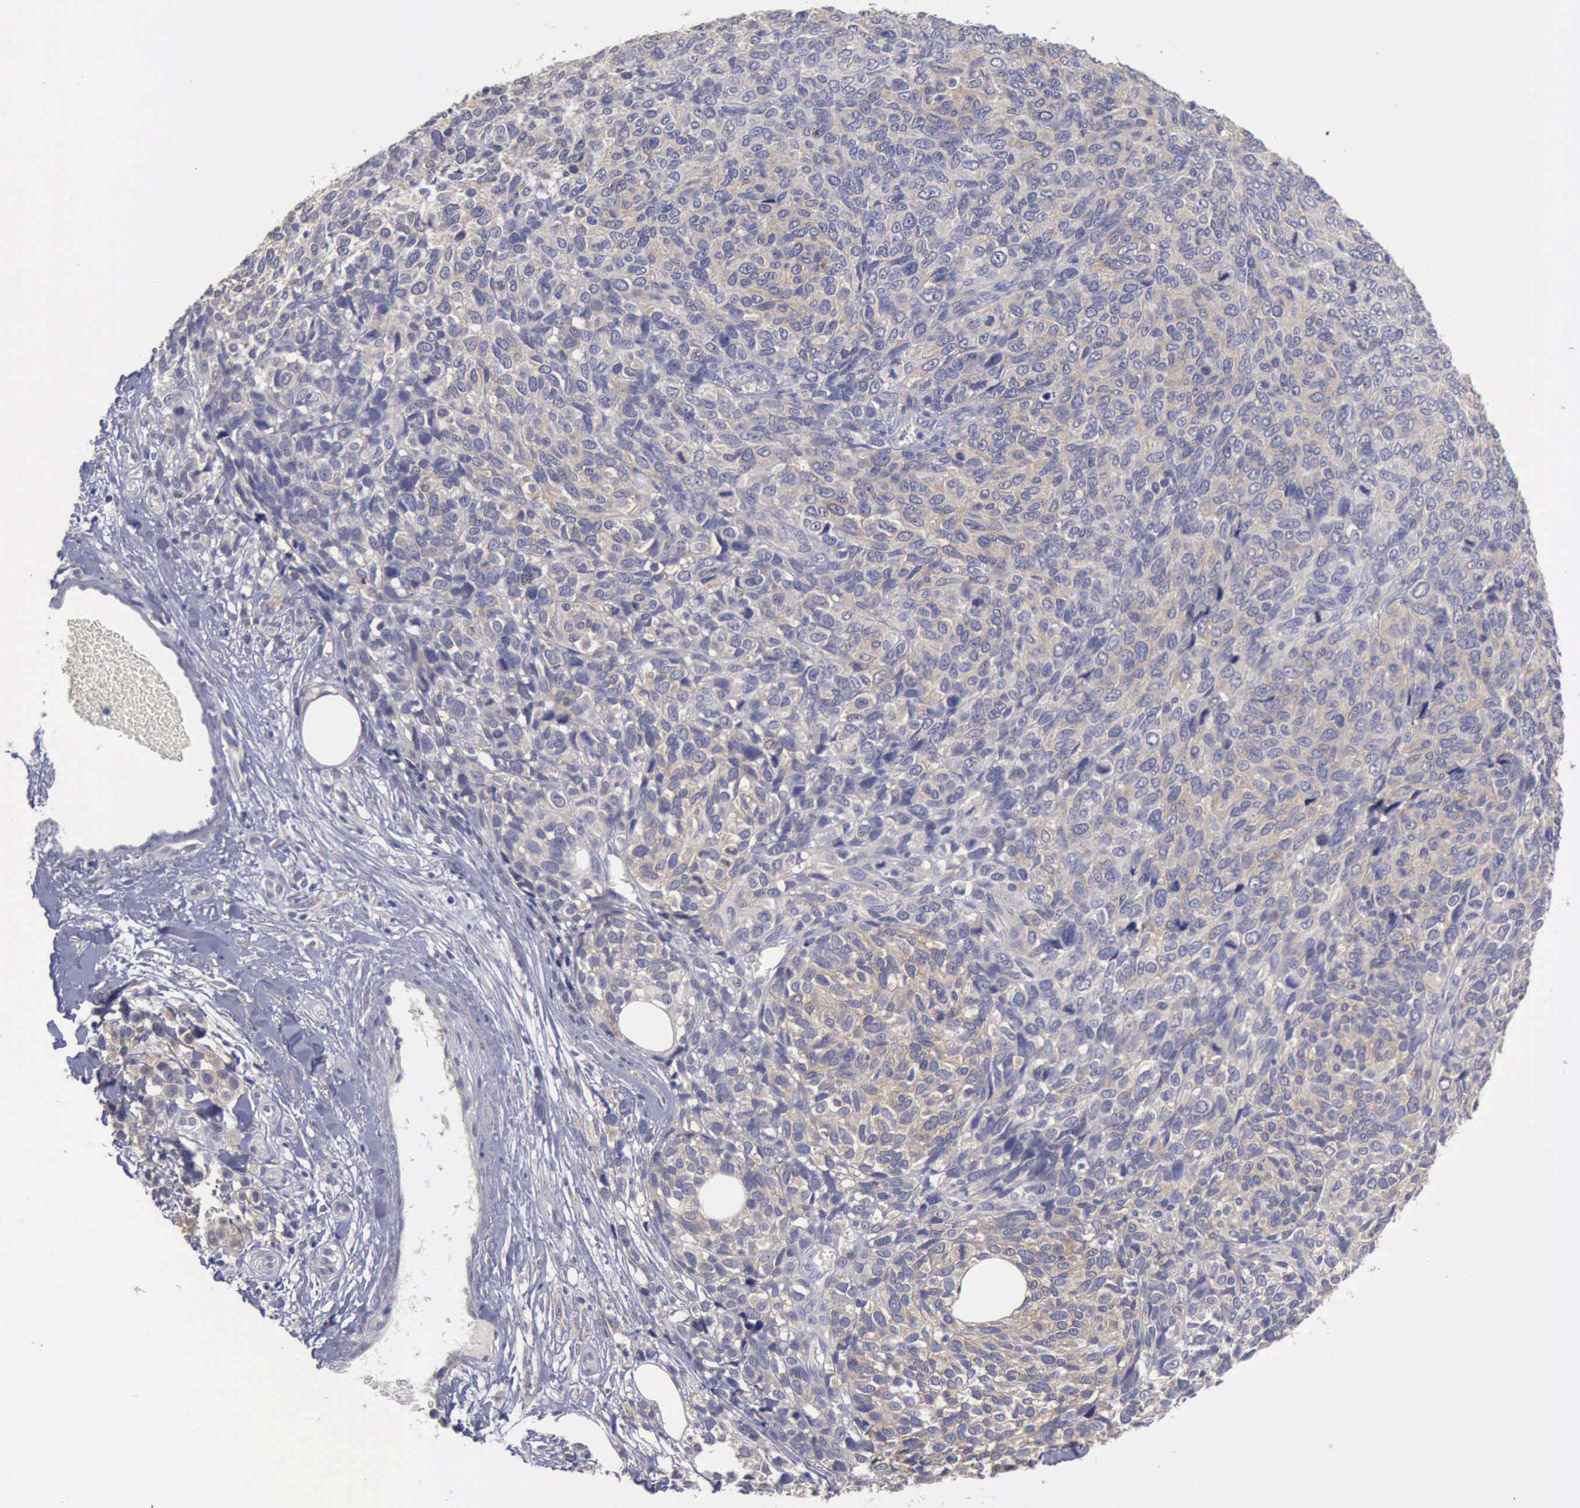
{"staining": {"intensity": "negative", "quantity": "none", "location": "none"}, "tissue": "melanoma", "cell_type": "Tumor cells", "image_type": "cancer", "snomed": [{"axis": "morphology", "description": "Malignant melanoma, NOS"}, {"axis": "topography", "description": "Skin"}], "caption": "Immunohistochemistry photomicrograph of human melanoma stained for a protein (brown), which reveals no positivity in tumor cells.", "gene": "PHKA1", "patient": {"sex": "female", "age": 85}}